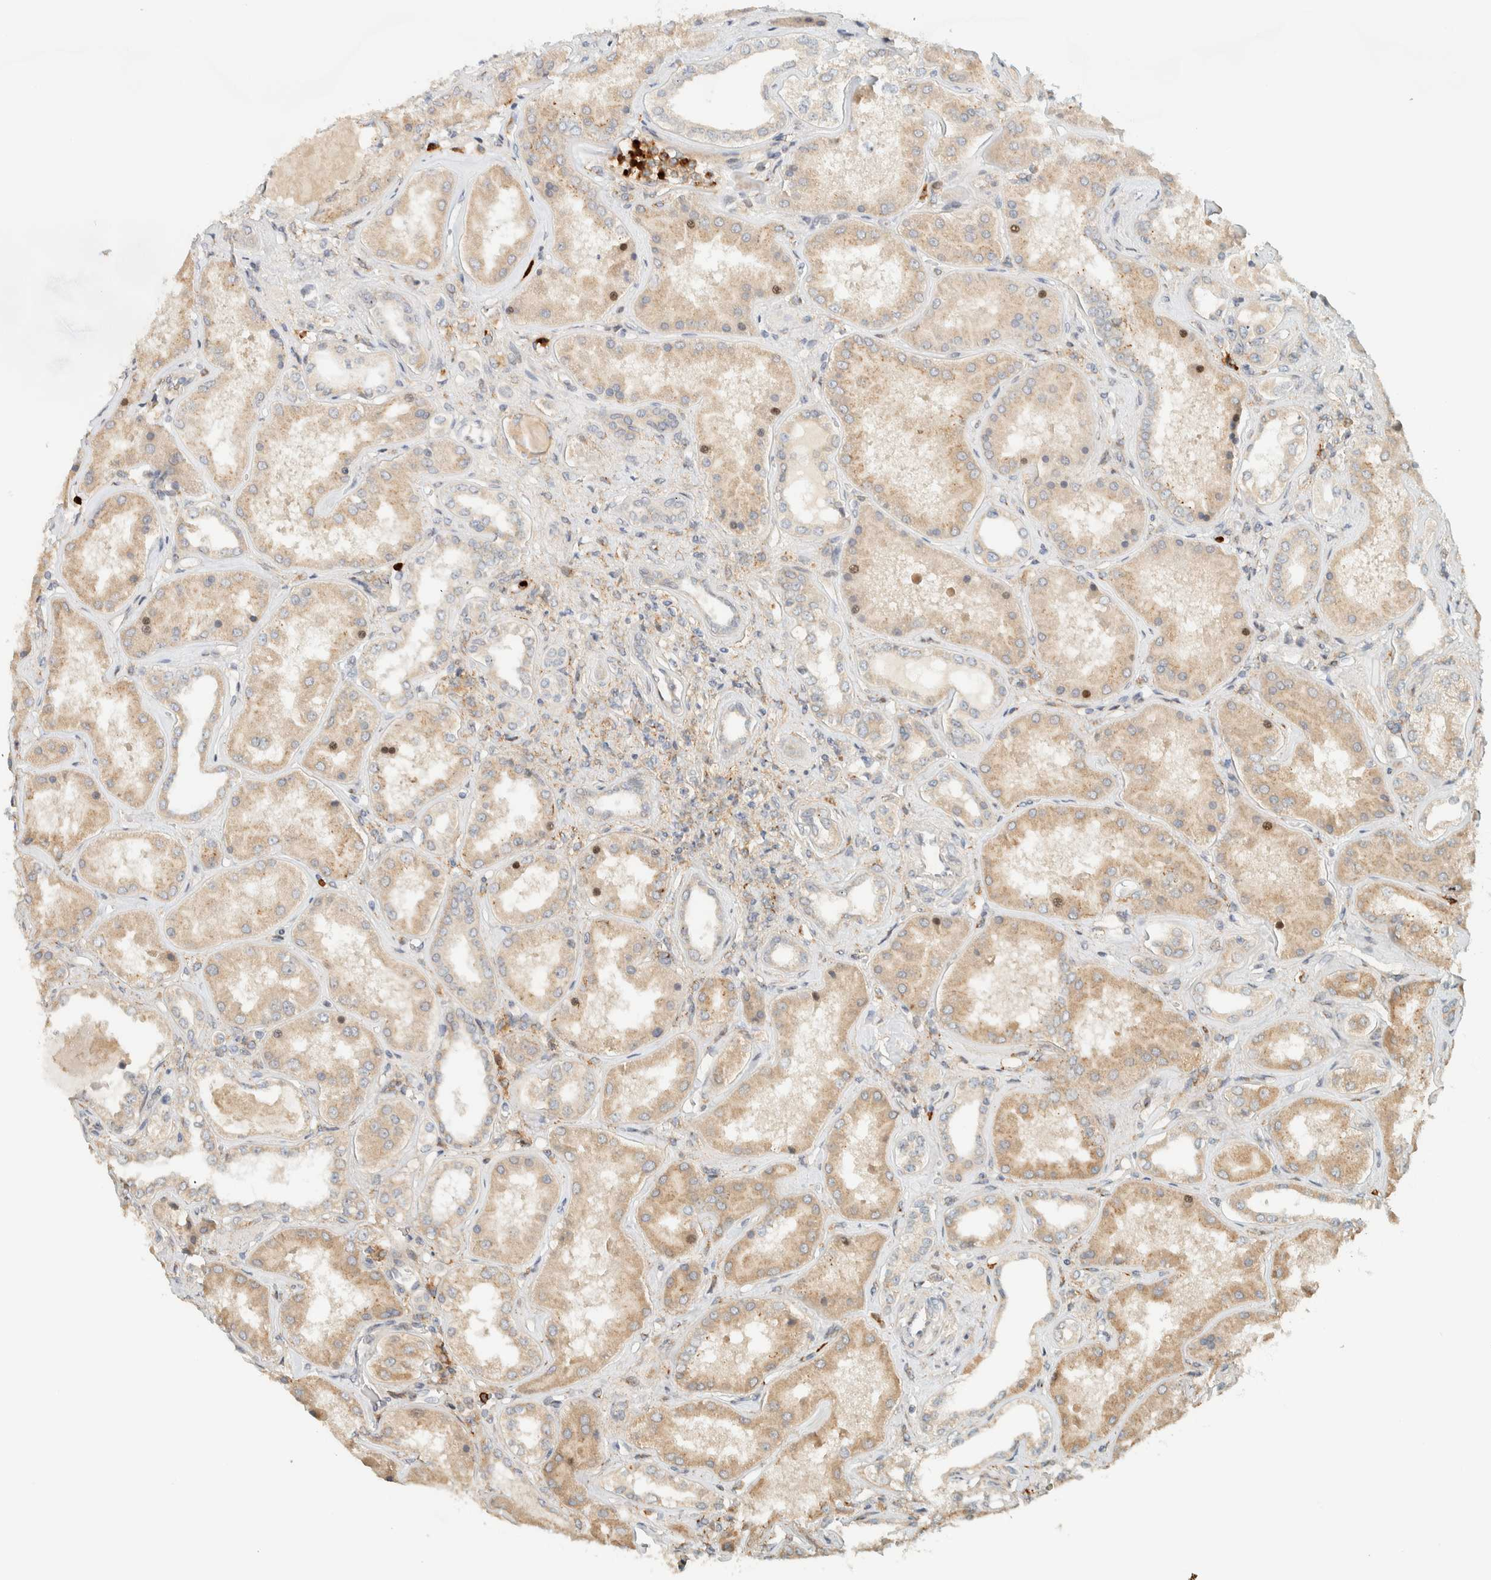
{"staining": {"intensity": "moderate", "quantity": "<25%", "location": "nuclear"}, "tissue": "kidney", "cell_type": "Cells in glomeruli", "image_type": "normal", "snomed": [{"axis": "morphology", "description": "Normal tissue, NOS"}, {"axis": "topography", "description": "Kidney"}], "caption": "This photomicrograph shows IHC staining of unremarkable kidney, with low moderate nuclear staining in approximately <25% of cells in glomeruli.", "gene": "CCDC171", "patient": {"sex": "female", "age": 56}}